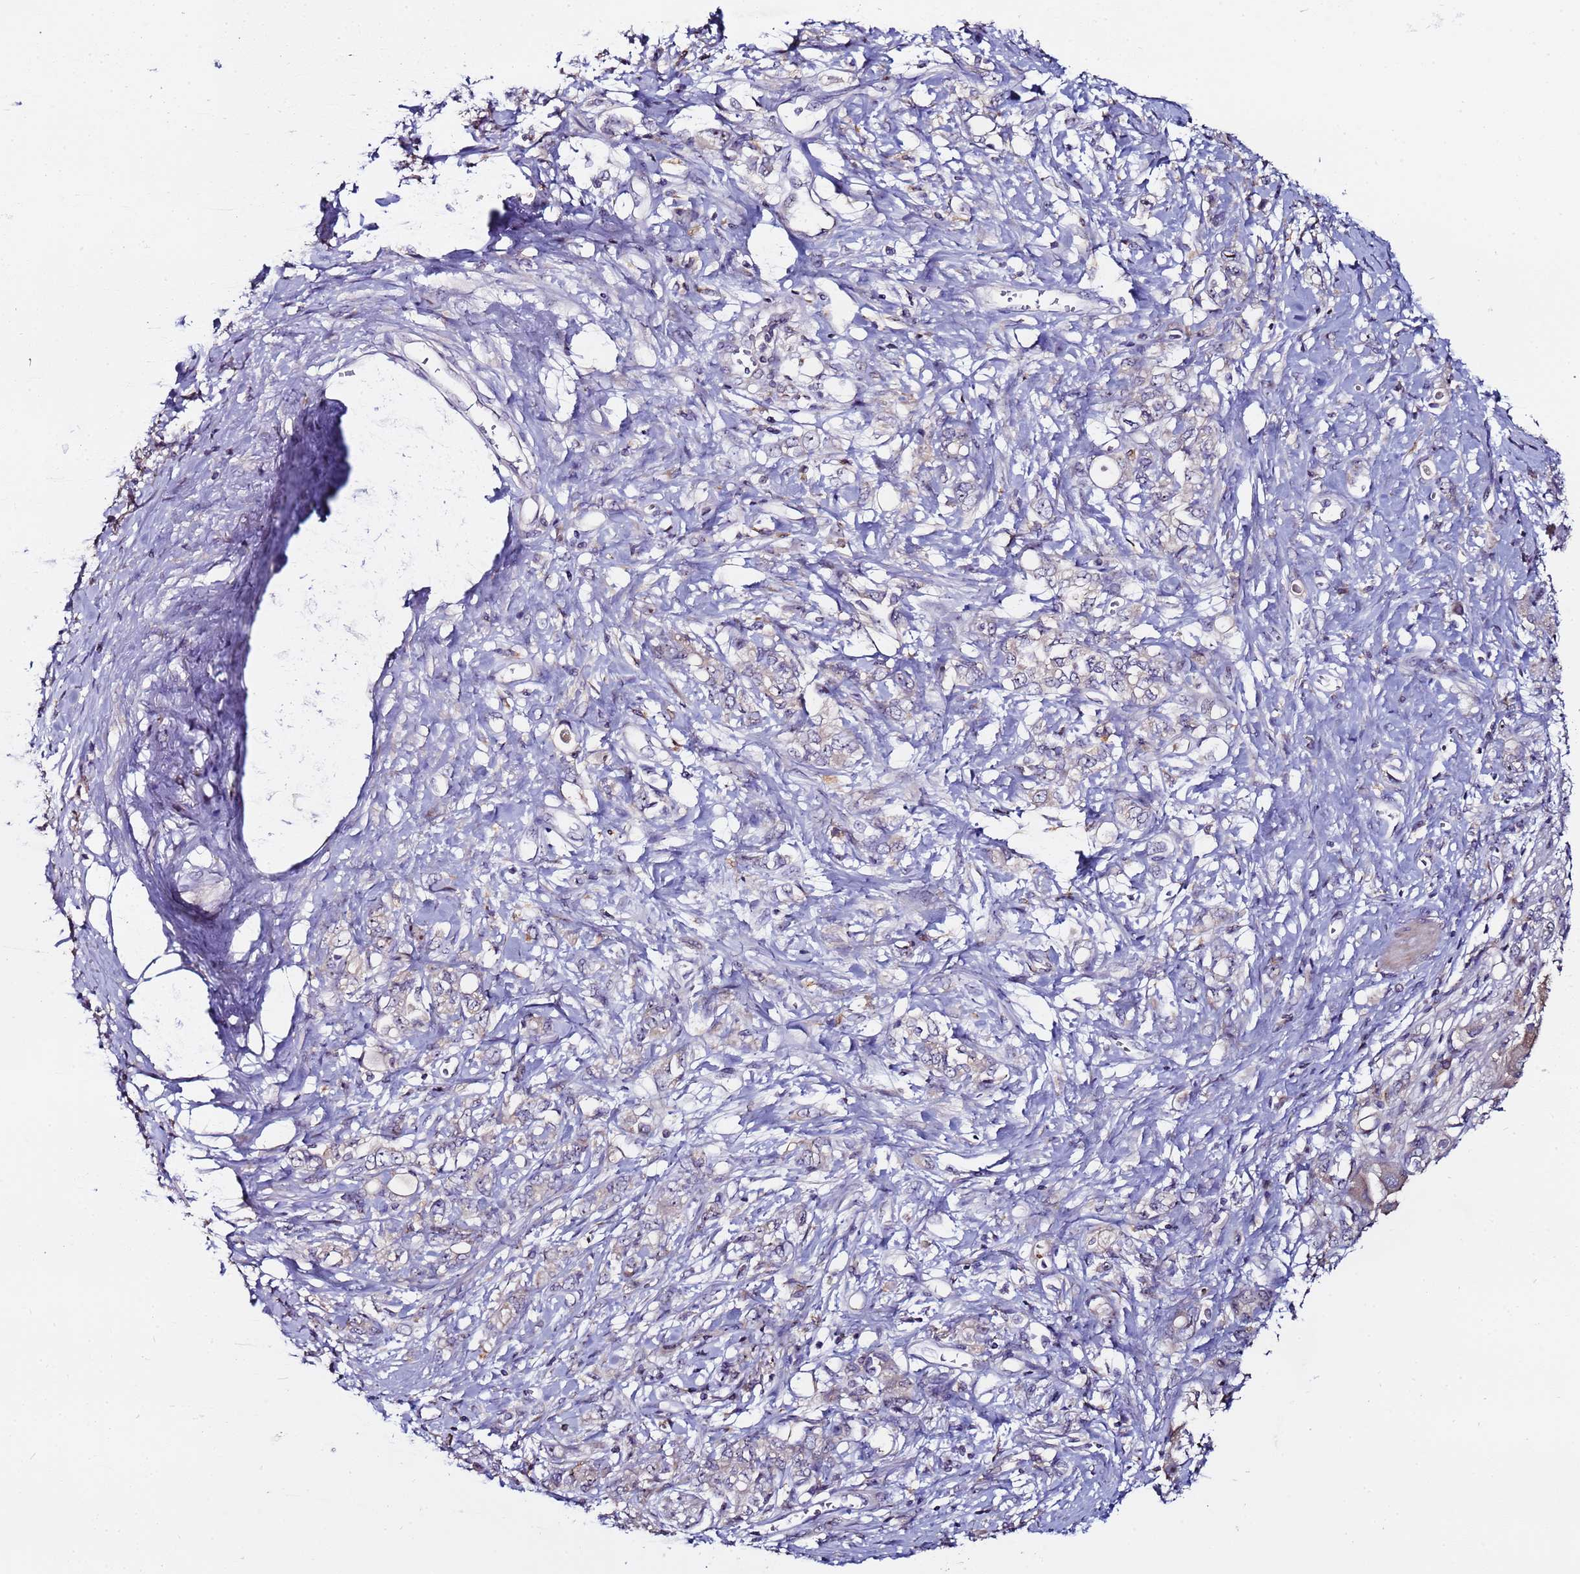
{"staining": {"intensity": "negative", "quantity": "none", "location": "none"}, "tissue": "stomach cancer", "cell_type": "Tumor cells", "image_type": "cancer", "snomed": [{"axis": "morphology", "description": "Adenocarcinoma, NOS"}, {"axis": "topography", "description": "Stomach"}], "caption": "Tumor cells are negative for brown protein staining in stomach cancer.", "gene": "KRI1", "patient": {"sex": "female", "age": 76}}